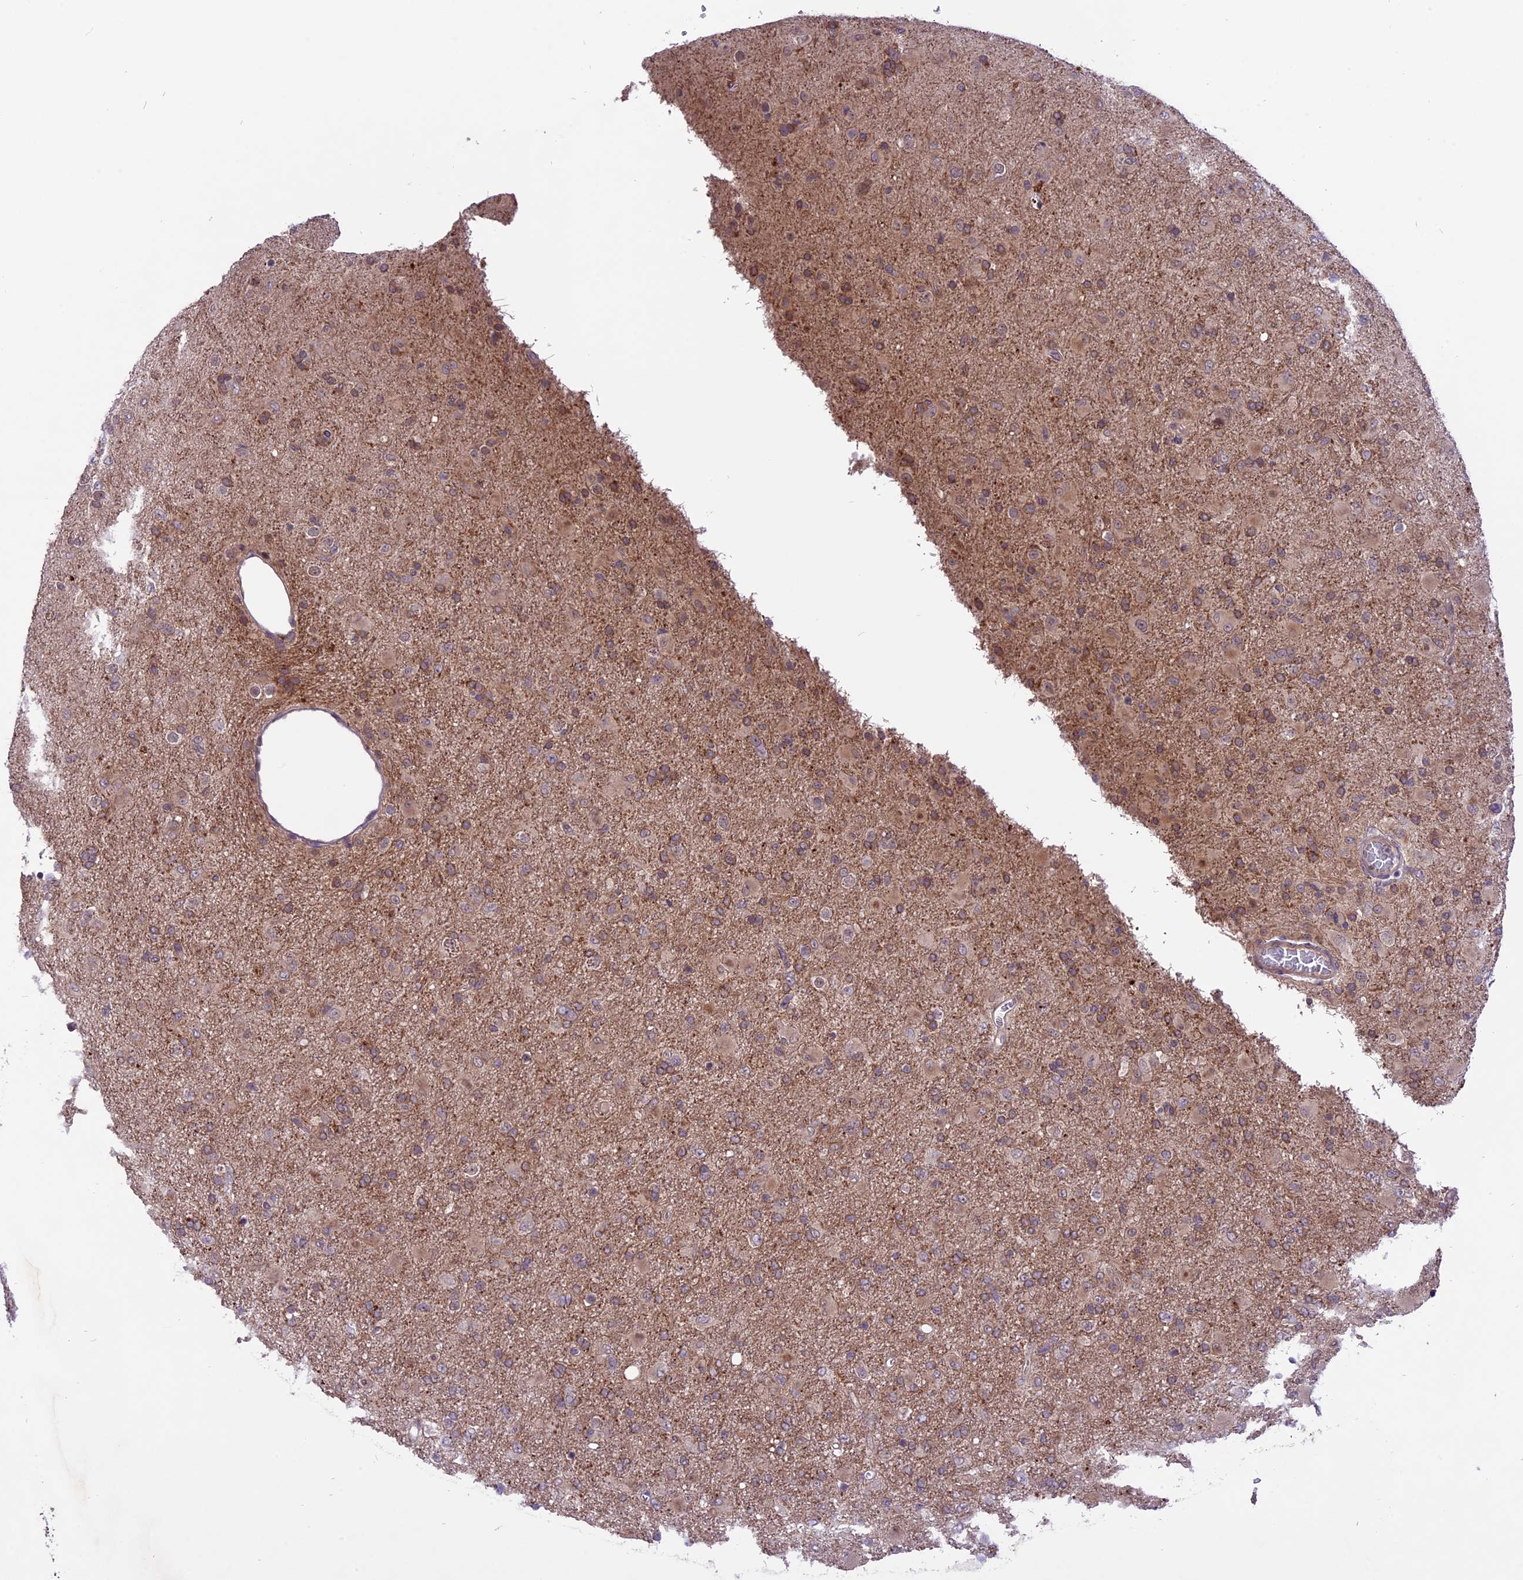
{"staining": {"intensity": "weak", "quantity": ">75%", "location": "cytoplasmic/membranous"}, "tissue": "glioma", "cell_type": "Tumor cells", "image_type": "cancer", "snomed": [{"axis": "morphology", "description": "Glioma, malignant, Low grade"}, {"axis": "topography", "description": "Brain"}], "caption": "This histopathology image demonstrates immunohistochemistry staining of human malignant glioma (low-grade), with low weak cytoplasmic/membranous staining in approximately >75% of tumor cells.", "gene": "SPRED1", "patient": {"sex": "male", "age": 65}}